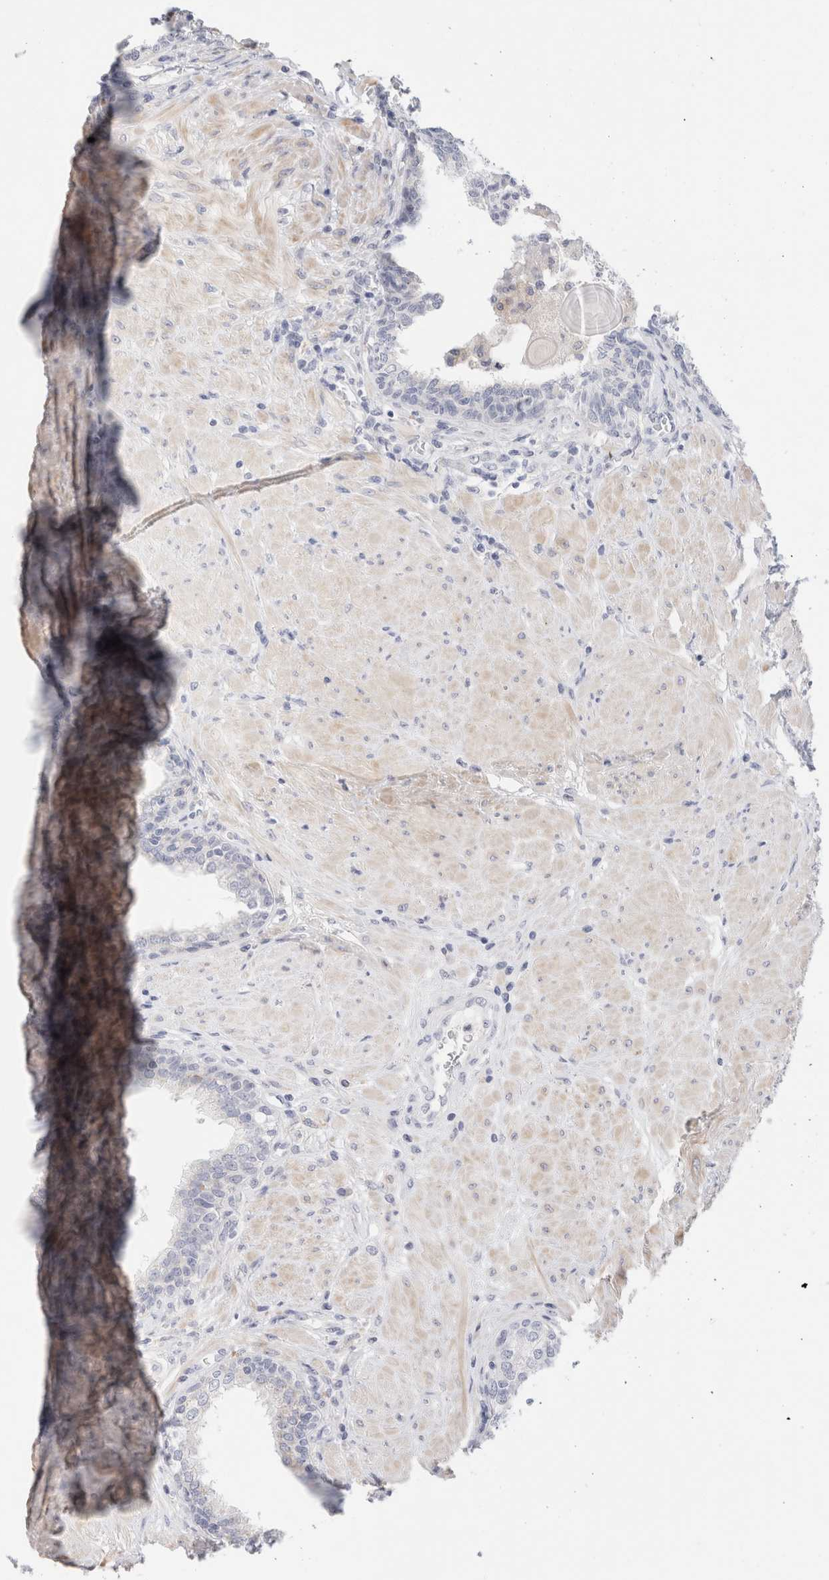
{"staining": {"intensity": "negative", "quantity": "none", "location": "none"}, "tissue": "prostate", "cell_type": "Glandular cells", "image_type": "normal", "snomed": [{"axis": "morphology", "description": "Normal tissue, NOS"}, {"axis": "topography", "description": "Prostate"}], "caption": "High magnification brightfield microscopy of unremarkable prostate stained with DAB (3,3'-diaminobenzidine) (brown) and counterstained with hematoxylin (blue): glandular cells show no significant staining. Nuclei are stained in blue.", "gene": "ADAM30", "patient": {"sex": "male", "age": 51}}